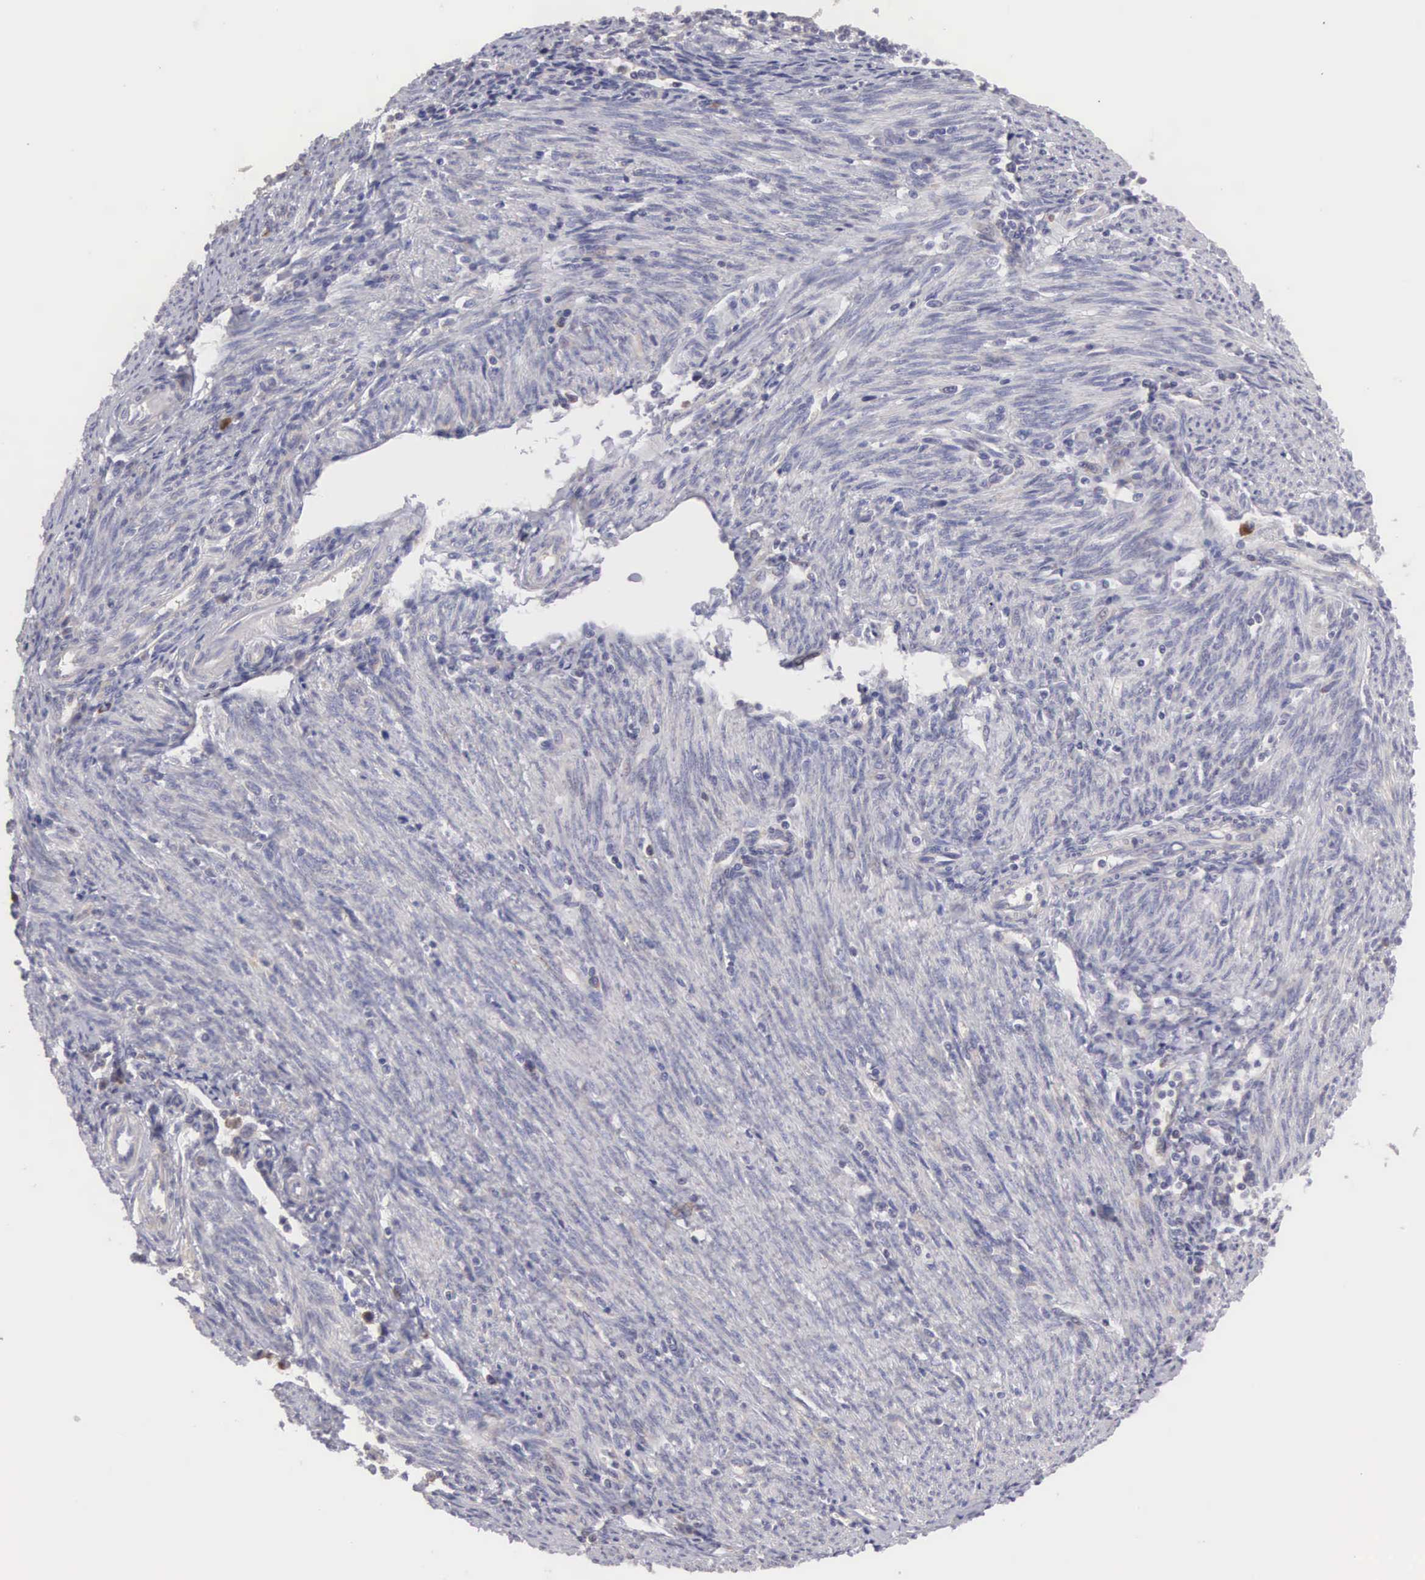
{"staining": {"intensity": "moderate", "quantity": "25%-75%", "location": "cytoplasmic/membranous"}, "tissue": "endometrial cancer", "cell_type": "Tumor cells", "image_type": "cancer", "snomed": [{"axis": "morphology", "description": "Adenocarcinoma, NOS"}, {"axis": "topography", "description": "Endometrium"}], "caption": "DAB immunohistochemical staining of human endometrial cancer demonstrates moderate cytoplasmic/membranous protein positivity in approximately 25%-75% of tumor cells.", "gene": "TXLNG", "patient": {"sex": "female", "age": 75}}